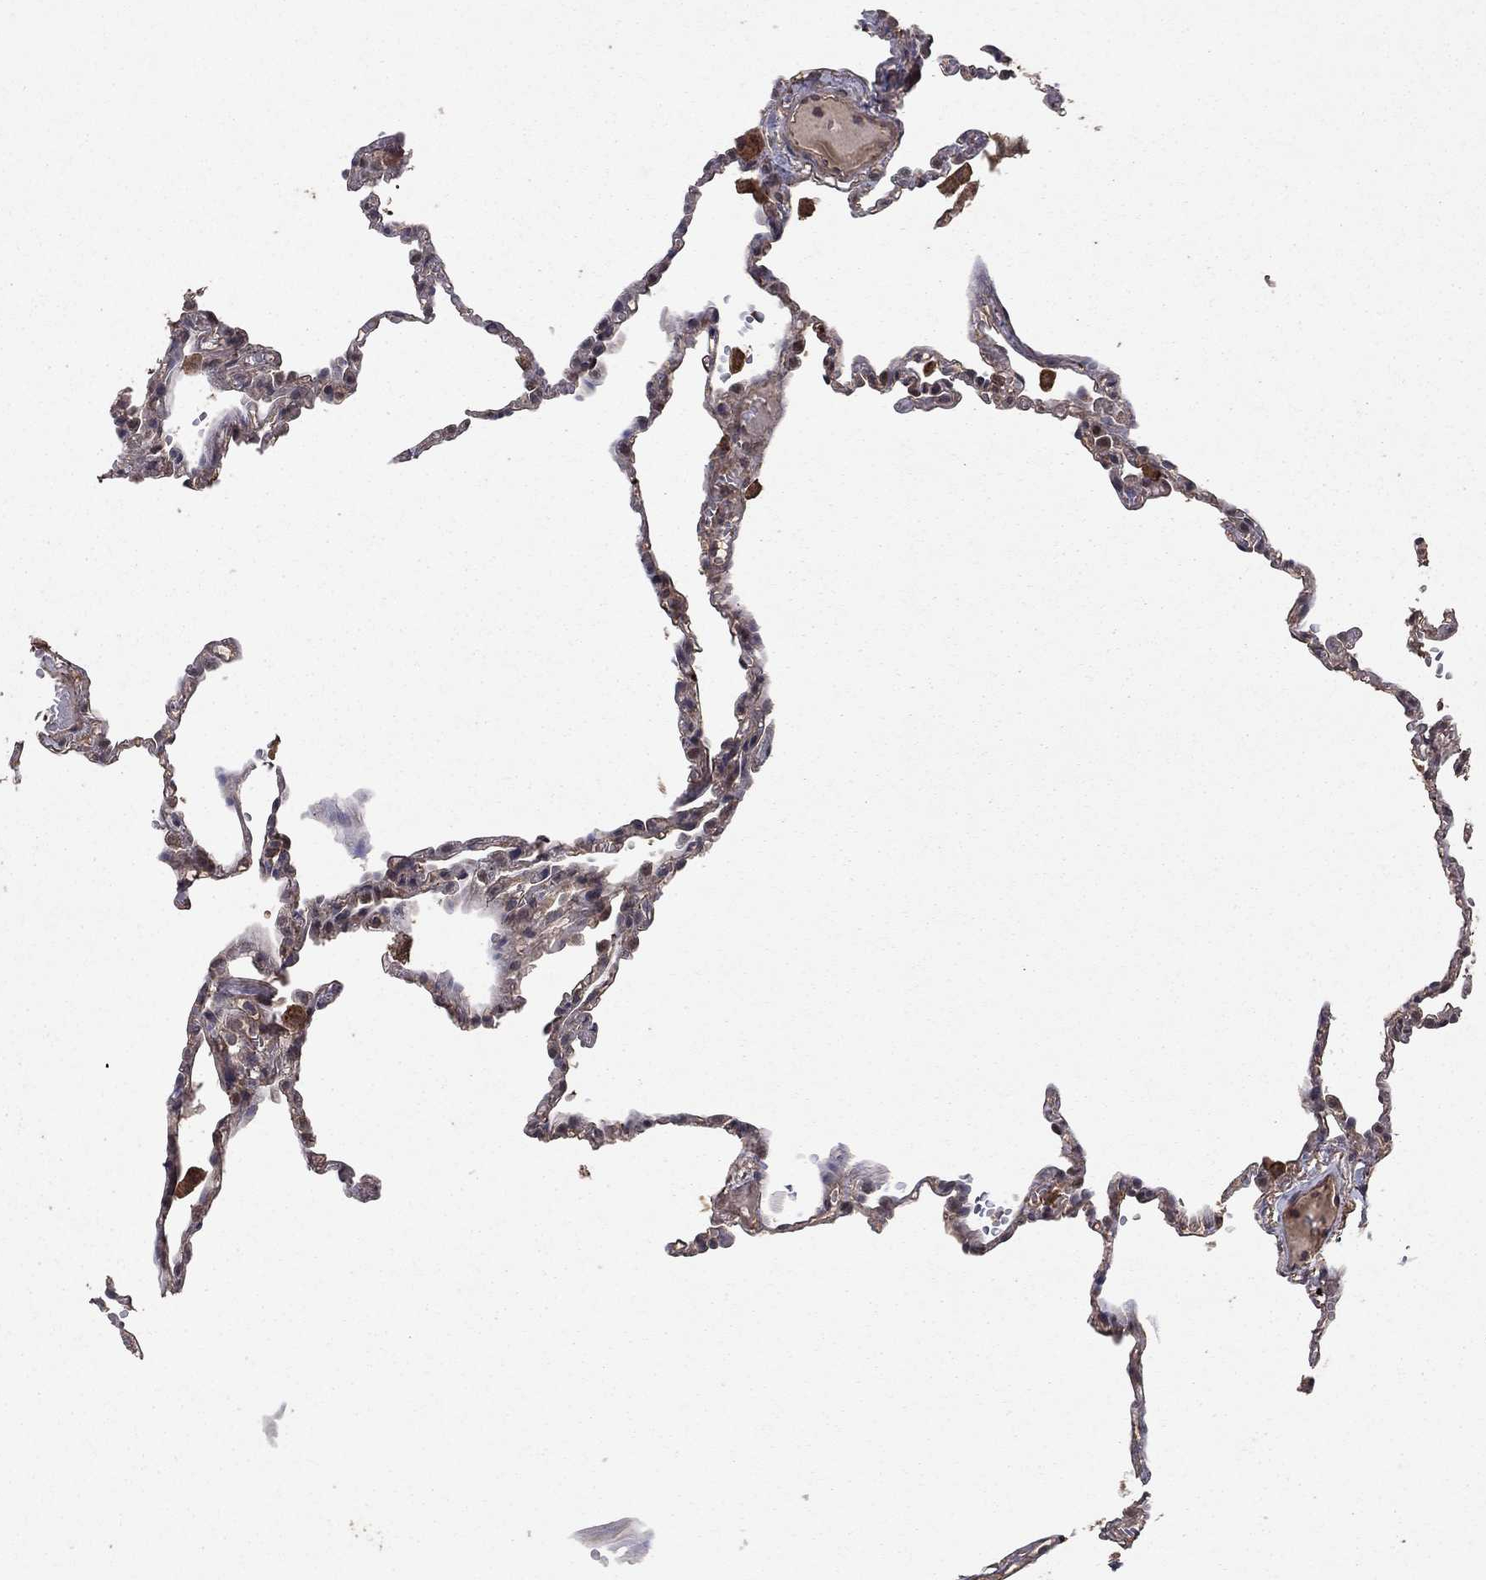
{"staining": {"intensity": "negative", "quantity": "none", "location": "none"}, "tissue": "lung", "cell_type": "Alveolar cells", "image_type": "normal", "snomed": [{"axis": "morphology", "description": "Normal tissue, NOS"}, {"axis": "topography", "description": "Lung"}], "caption": "Protein analysis of normal lung displays no significant expression in alveolar cells.", "gene": "PRDM1", "patient": {"sex": "male", "age": 78}}